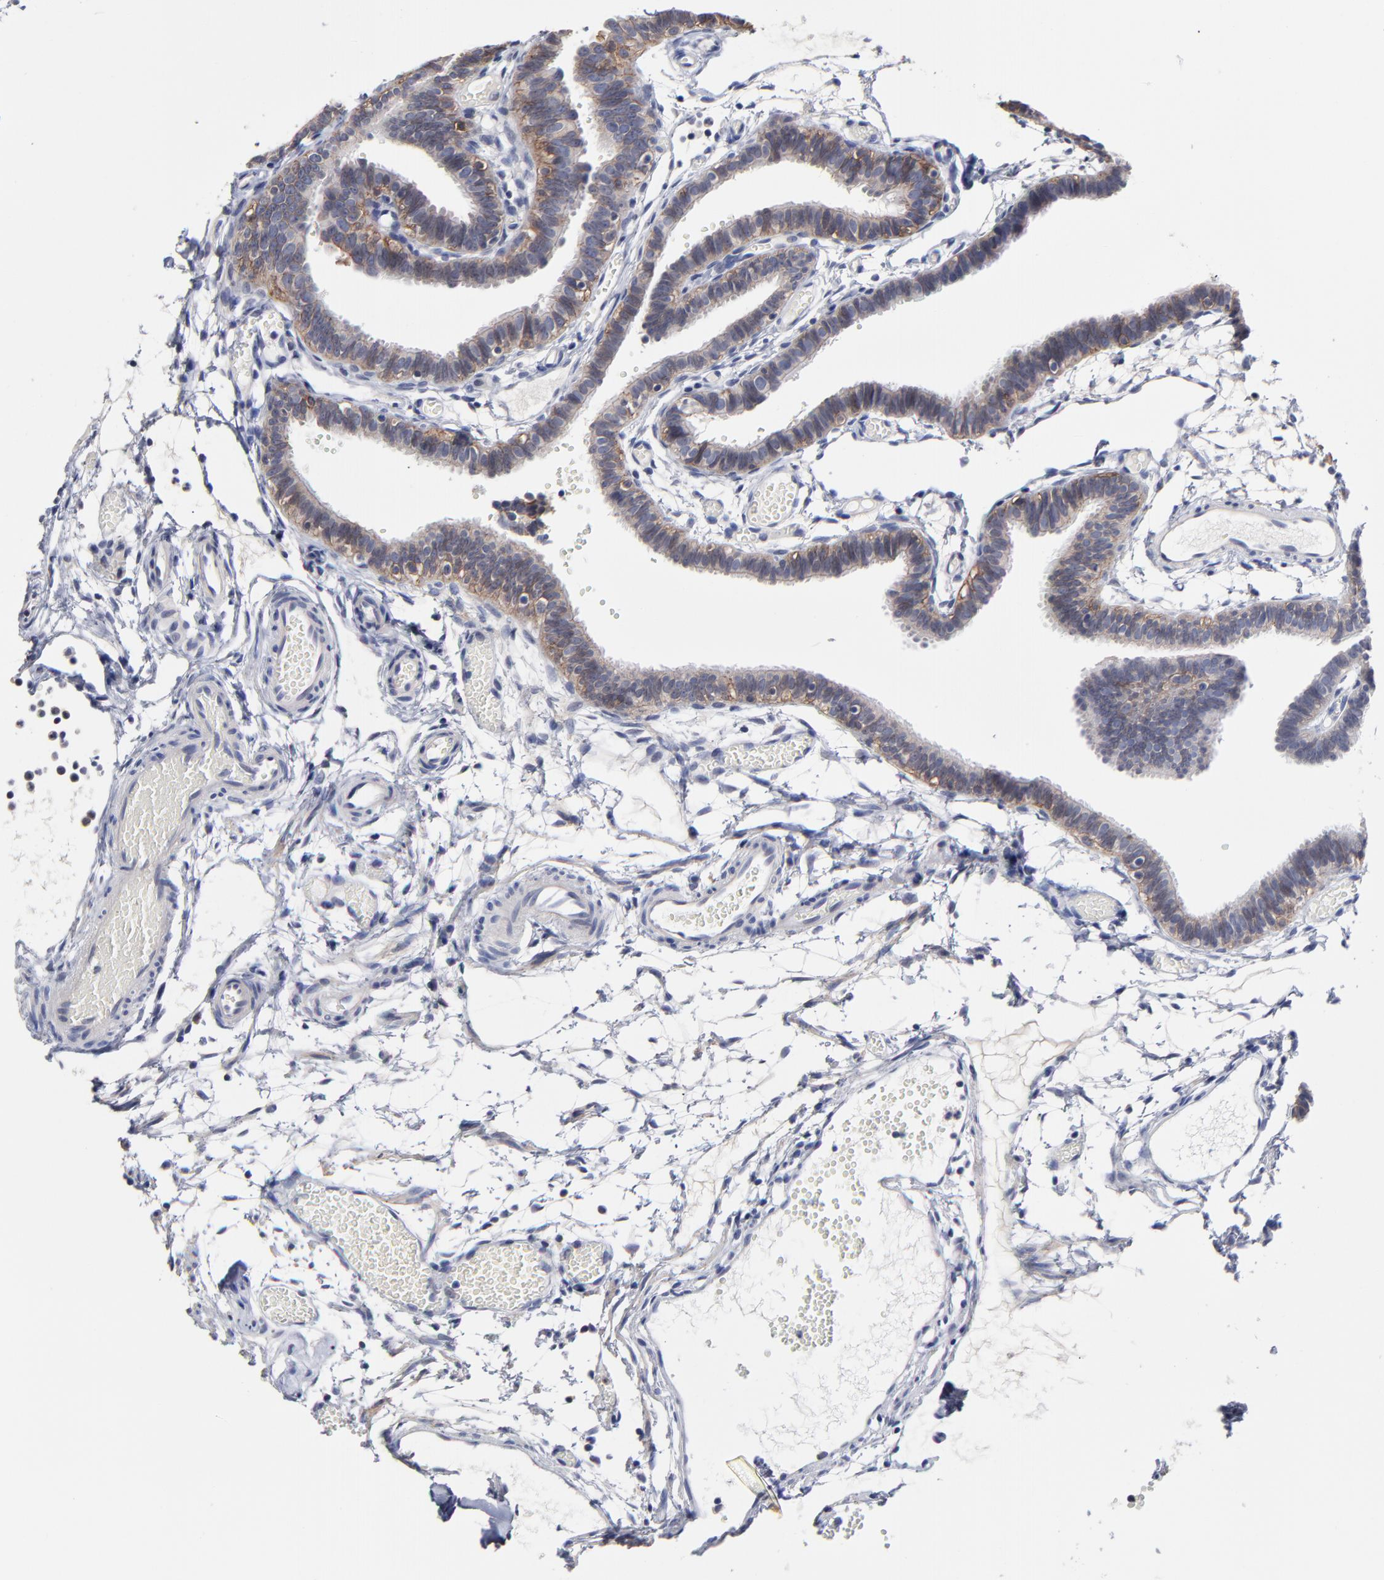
{"staining": {"intensity": "weak", "quantity": "<25%", "location": "cytoplasmic/membranous"}, "tissue": "fallopian tube", "cell_type": "Glandular cells", "image_type": "normal", "snomed": [{"axis": "morphology", "description": "Normal tissue, NOS"}, {"axis": "topography", "description": "Fallopian tube"}], "caption": "High power microscopy image of an immunohistochemistry (IHC) image of unremarkable fallopian tube, revealing no significant positivity in glandular cells. The staining was performed using DAB (3,3'-diaminobenzidine) to visualize the protein expression in brown, while the nuclei were stained in blue with hematoxylin (Magnification: 20x).", "gene": "CXADR", "patient": {"sex": "female", "age": 29}}